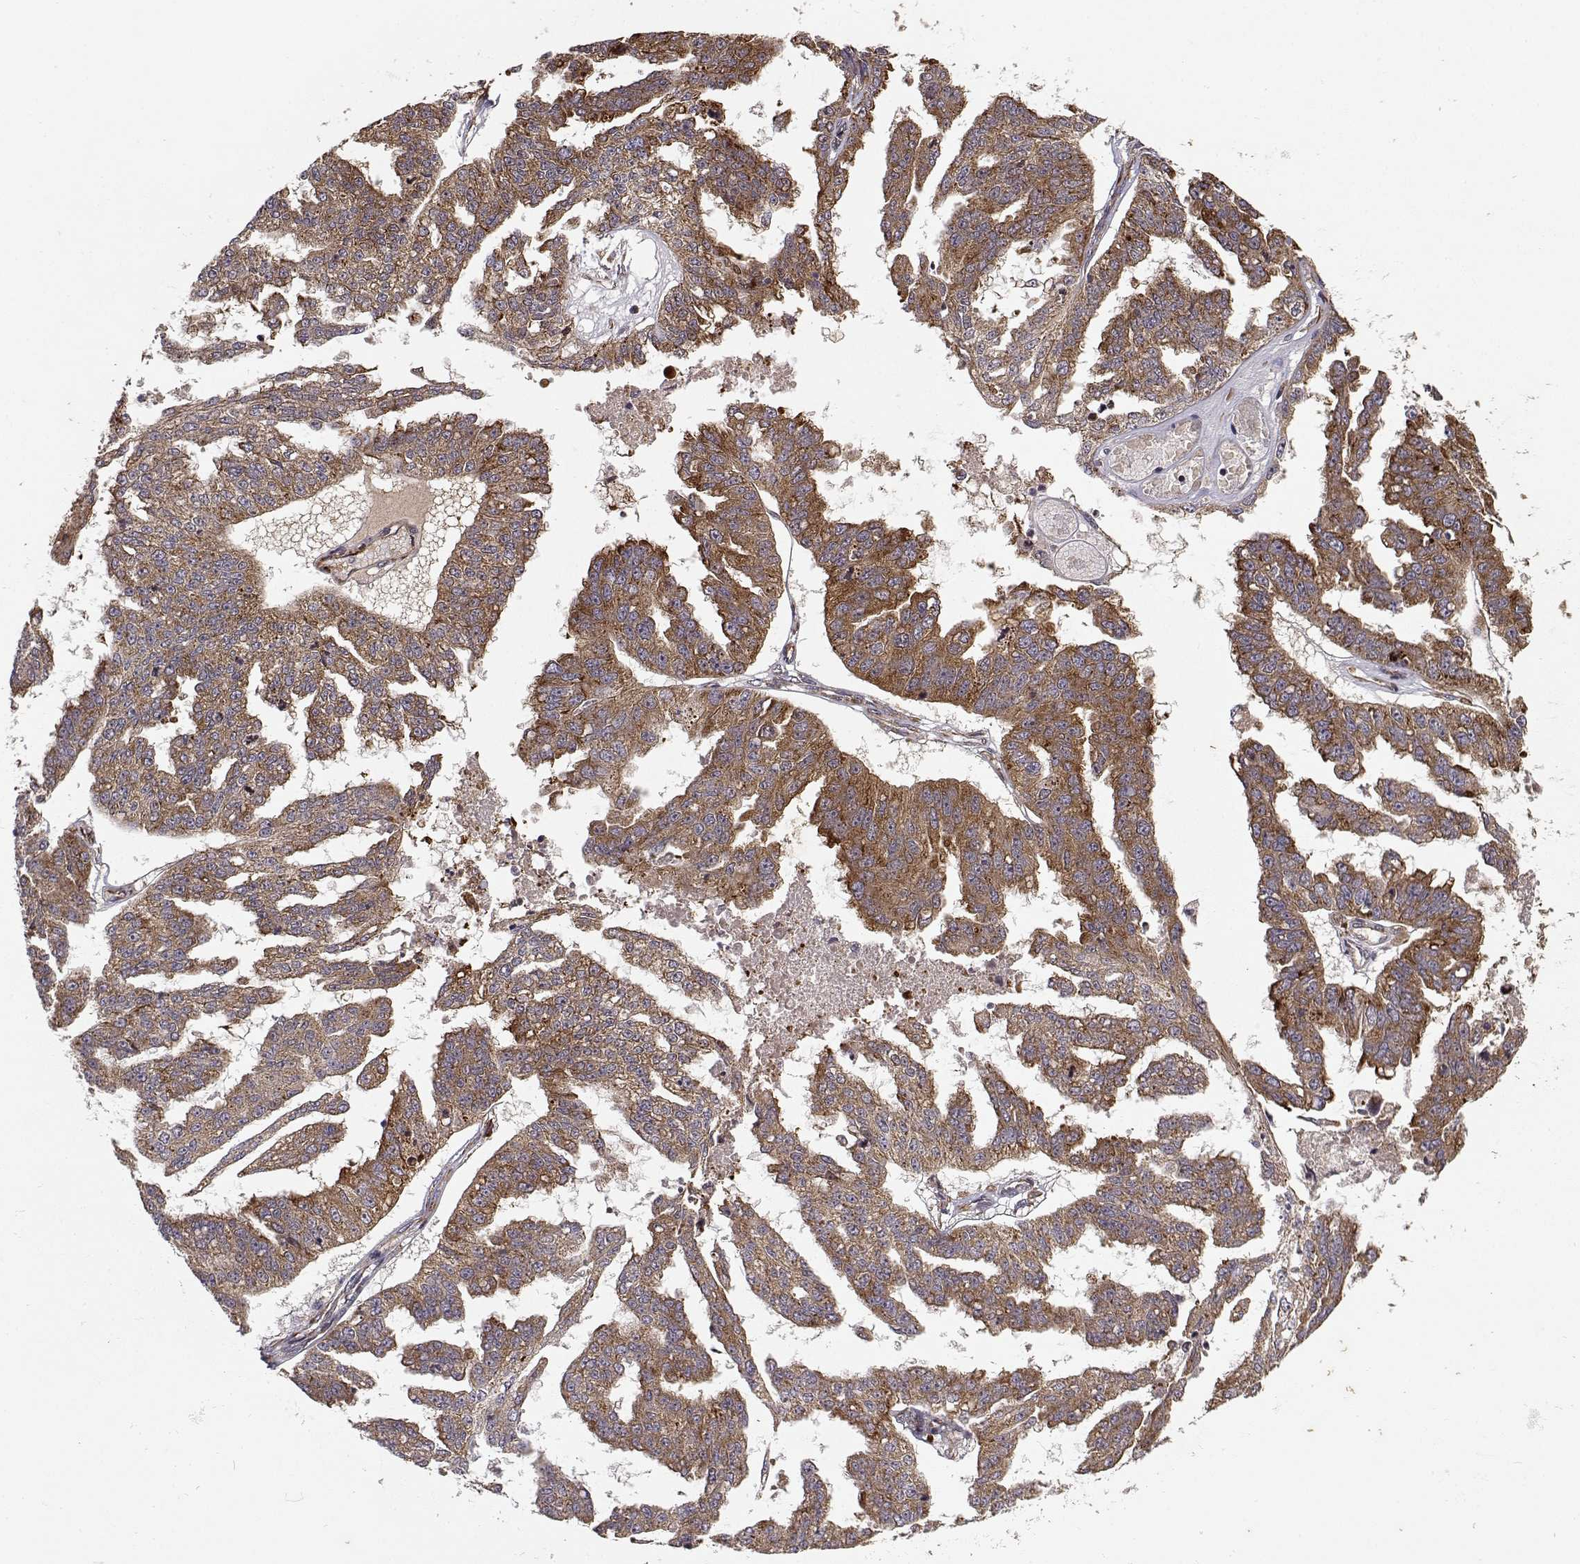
{"staining": {"intensity": "strong", "quantity": ">75%", "location": "cytoplasmic/membranous"}, "tissue": "ovarian cancer", "cell_type": "Tumor cells", "image_type": "cancer", "snomed": [{"axis": "morphology", "description": "Cystadenocarcinoma, serous, NOS"}, {"axis": "topography", "description": "Ovary"}], "caption": "Protein staining of ovarian serous cystadenocarcinoma tissue demonstrates strong cytoplasmic/membranous staining in approximately >75% of tumor cells.", "gene": "RPL31", "patient": {"sex": "female", "age": 58}}